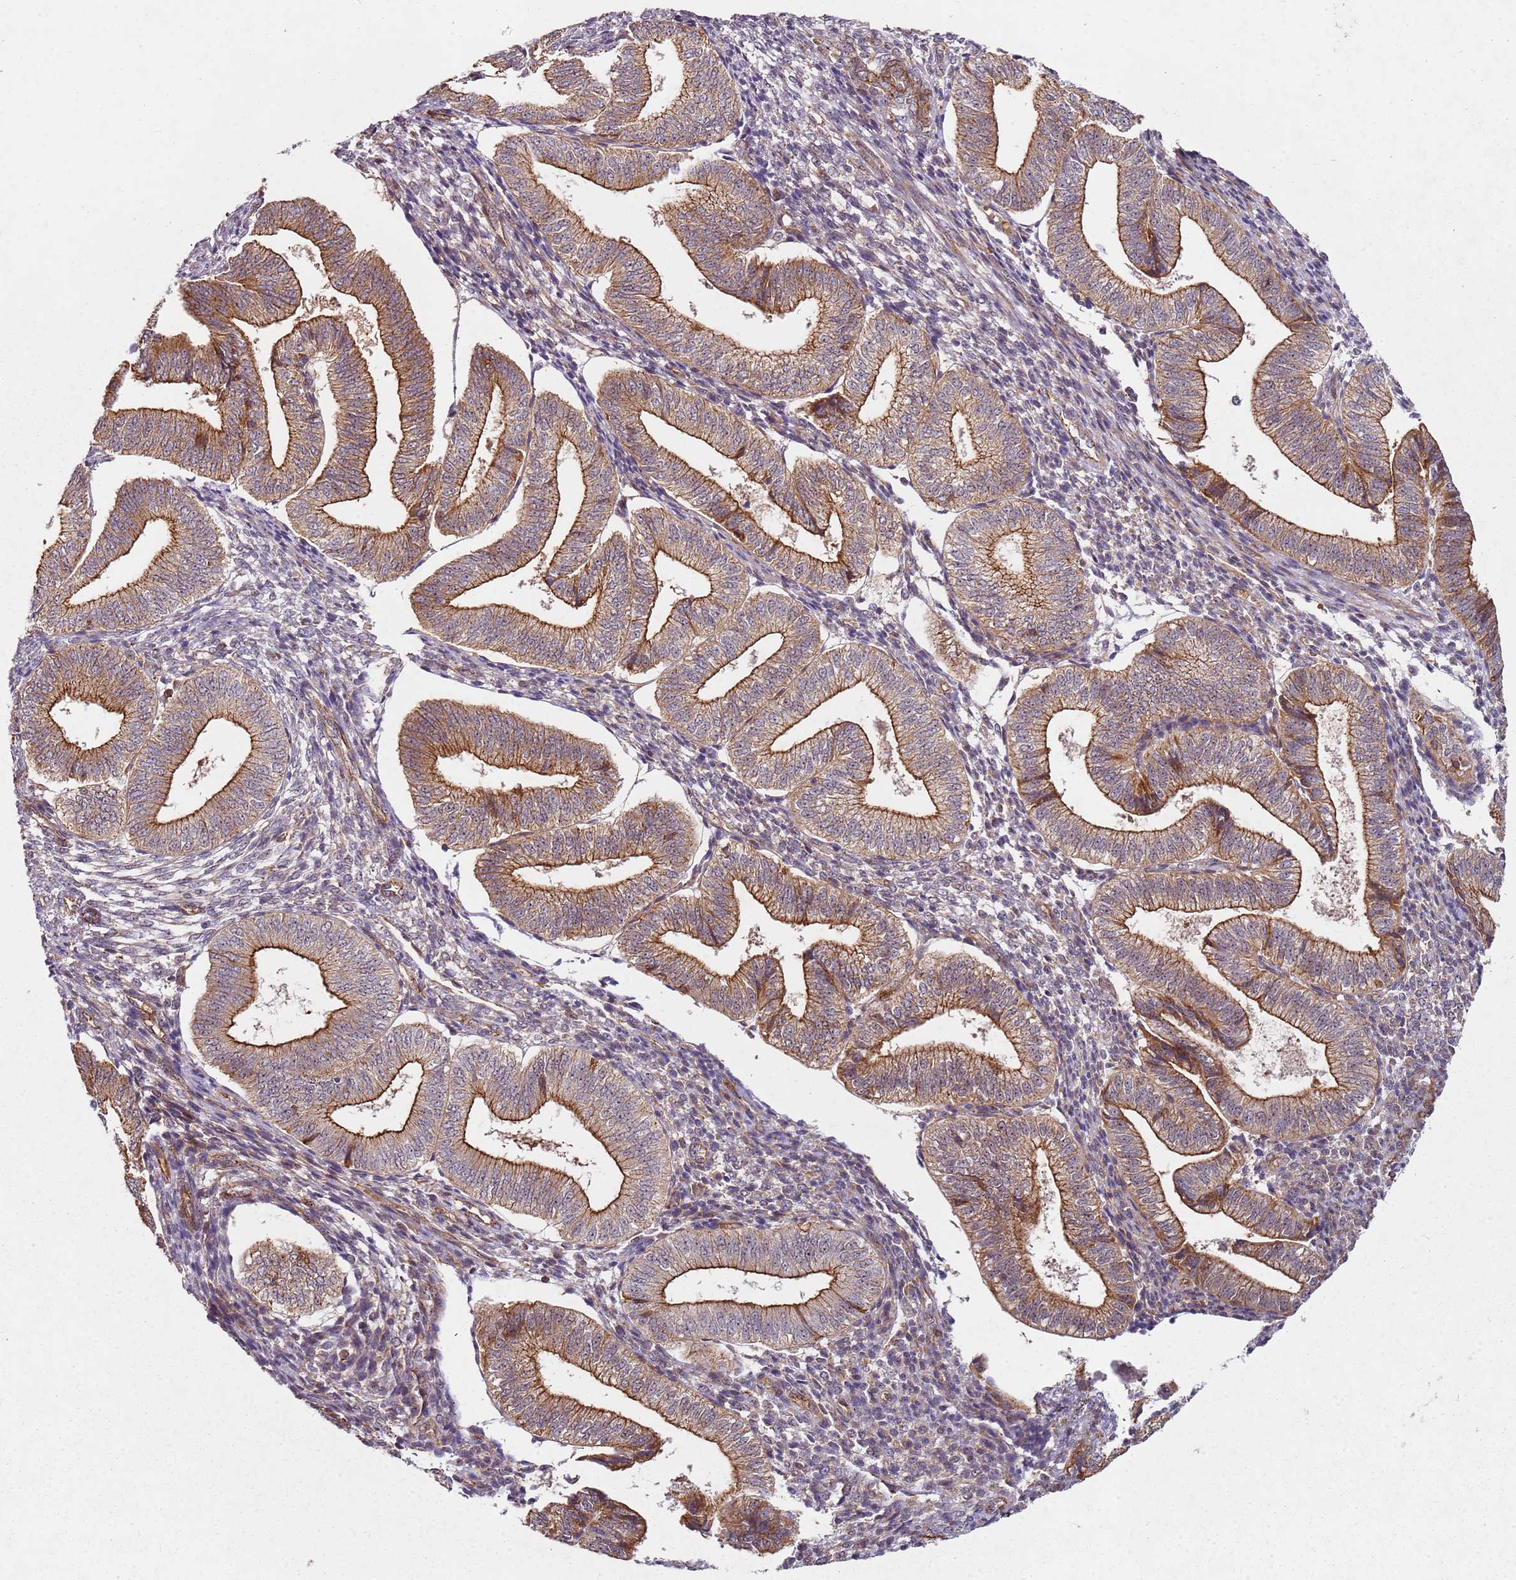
{"staining": {"intensity": "weak", "quantity": "25%-75%", "location": "cytoplasmic/membranous"}, "tissue": "endometrium", "cell_type": "Cells in endometrial stroma", "image_type": "normal", "snomed": [{"axis": "morphology", "description": "Normal tissue, NOS"}, {"axis": "topography", "description": "Endometrium"}], "caption": "Immunohistochemistry photomicrograph of unremarkable endometrium: human endometrium stained using immunohistochemistry (IHC) shows low levels of weak protein expression localized specifically in the cytoplasmic/membranous of cells in endometrial stroma, appearing as a cytoplasmic/membranous brown color.", "gene": "C2CD4B", "patient": {"sex": "female", "age": 34}}